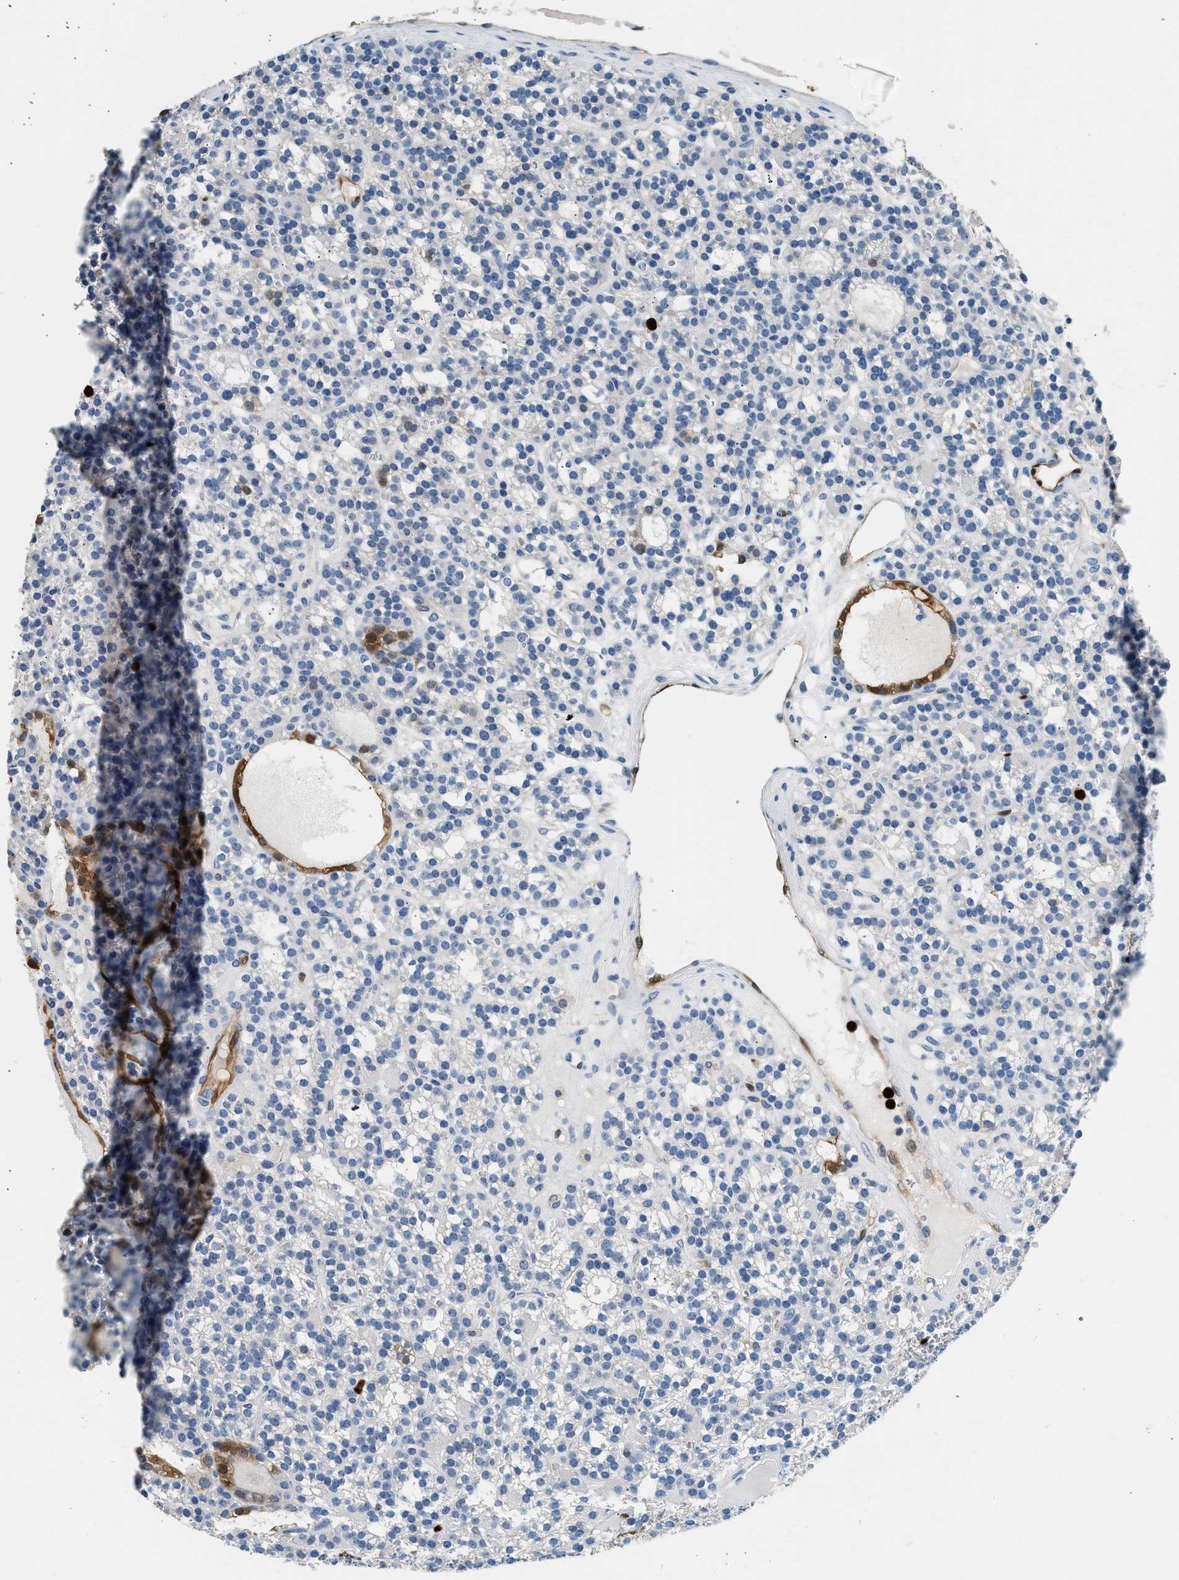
{"staining": {"intensity": "negative", "quantity": "none", "location": "none"}, "tissue": "parathyroid gland", "cell_type": "Glandular cells", "image_type": "normal", "snomed": [{"axis": "morphology", "description": "Normal tissue, NOS"}, {"axis": "morphology", "description": "Adenoma, NOS"}, {"axis": "topography", "description": "Parathyroid gland"}], "caption": "Protein analysis of normal parathyroid gland demonstrates no significant expression in glandular cells.", "gene": "ANXA3", "patient": {"sex": "female", "age": 58}}